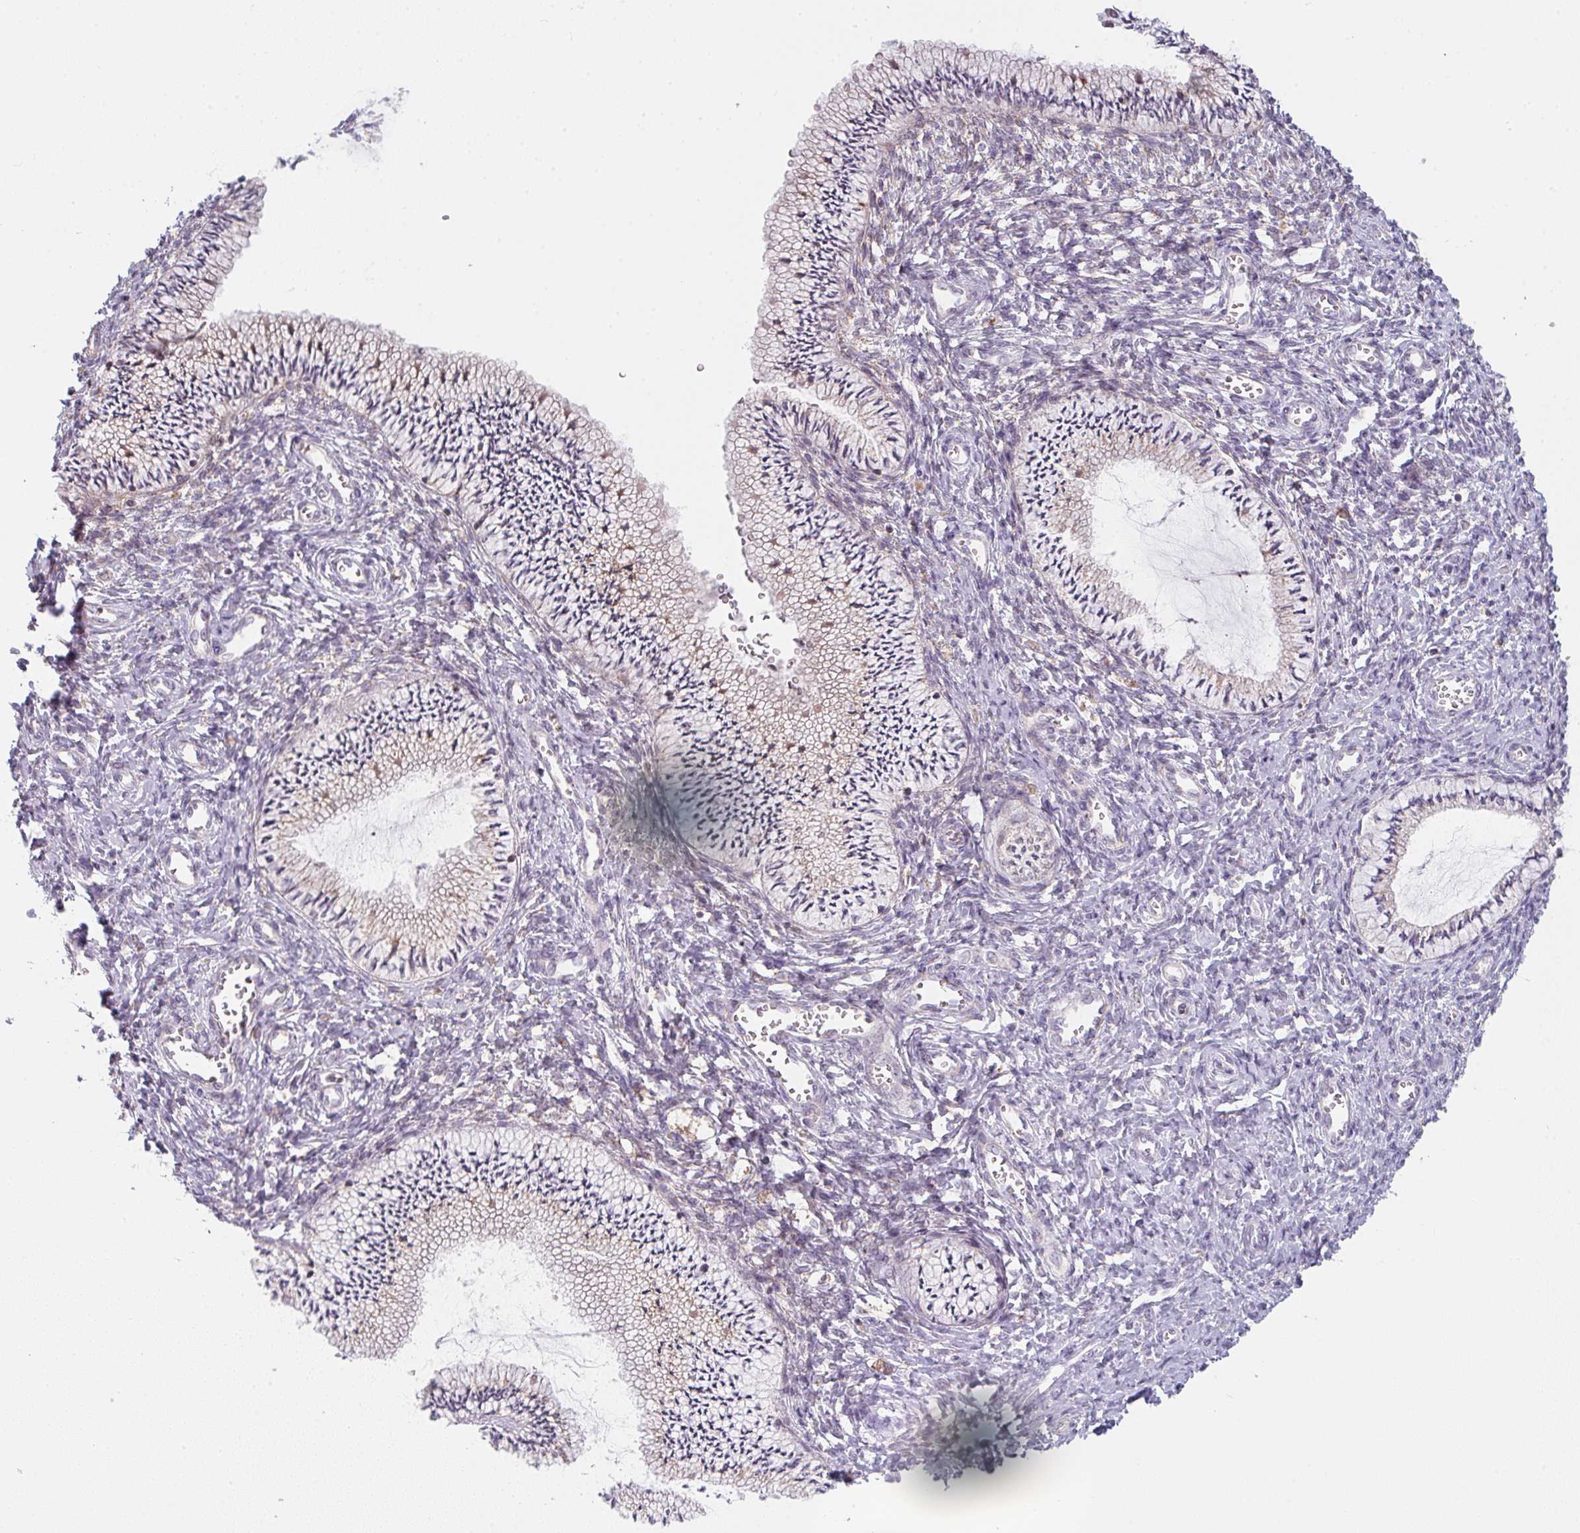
{"staining": {"intensity": "moderate", "quantity": "25%-75%", "location": "cytoplasmic/membranous"}, "tissue": "cervix", "cell_type": "Glandular cells", "image_type": "normal", "snomed": [{"axis": "morphology", "description": "Normal tissue, NOS"}, {"axis": "topography", "description": "Cervix"}], "caption": "Protein expression by immunohistochemistry shows moderate cytoplasmic/membranous positivity in approximately 25%-75% of glandular cells in normal cervix.", "gene": "GVQW3", "patient": {"sex": "female", "age": 24}}